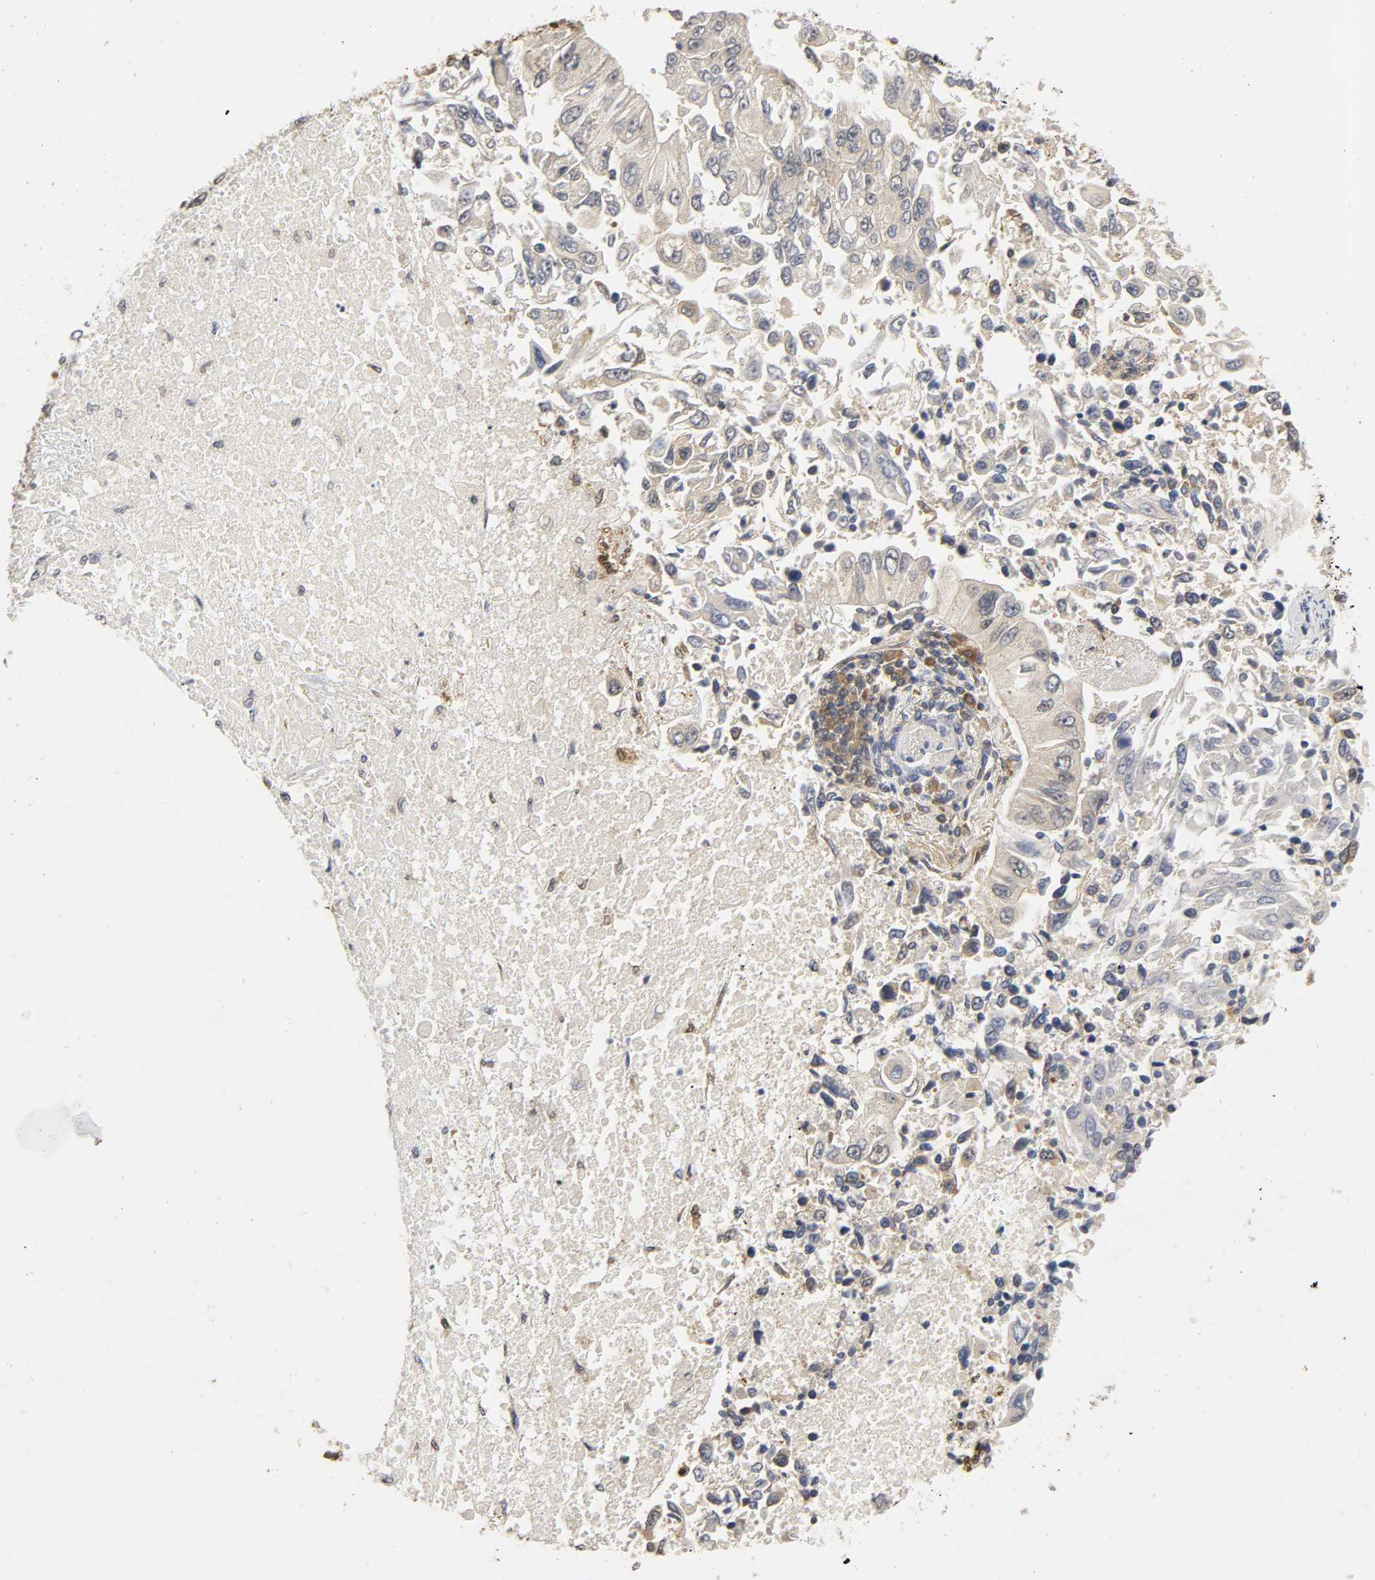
{"staining": {"intensity": "negative", "quantity": "none", "location": "none"}, "tissue": "lung cancer", "cell_type": "Tumor cells", "image_type": "cancer", "snomed": [{"axis": "morphology", "description": "Adenocarcinoma, NOS"}, {"axis": "topography", "description": "Lung"}], "caption": "An immunohistochemistry (IHC) photomicrograph of adenocarcinoma (lung) is shown. There is no staining in tumor cells of adenocarcinoma (lung).", "gene": "MIF", "patient": {"sex": "male", "age": 84}}